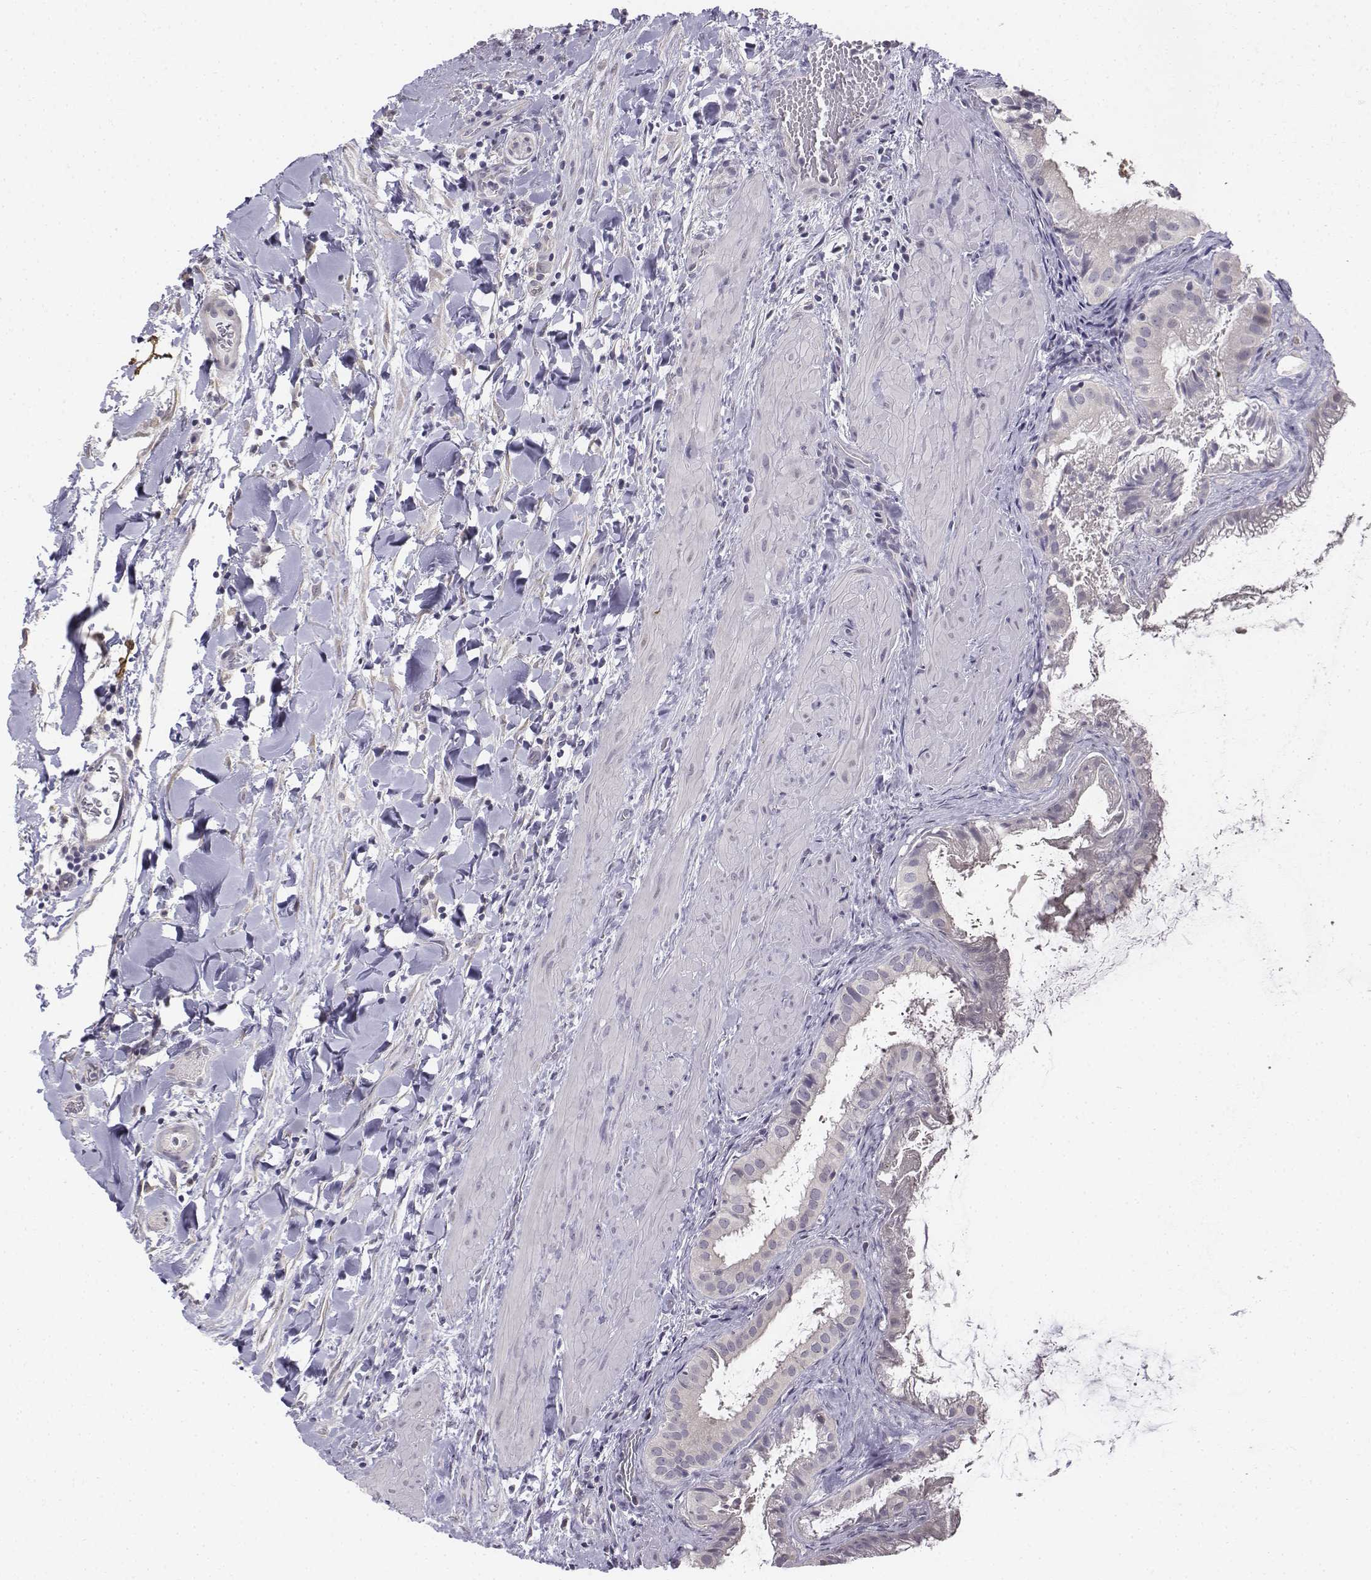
{"staining": {"intensity": "negative", "quantity": "none", "location": "none"}, "tissue": "gallbladder", "cell_type": "Glandular cells", "image_type": "normal", "snomed": [{"axis": "morphology", "description": "Normal tissue, NOS"}, {"axis": "topography", "description": "Gallbladder"}], "caption": "Human gallbladder stained for a protein using immunohistochemistry (IHC) displays no staining in glandular cells.", "gene": "PENK", "patient": {"sex": "male", "age": 70}}